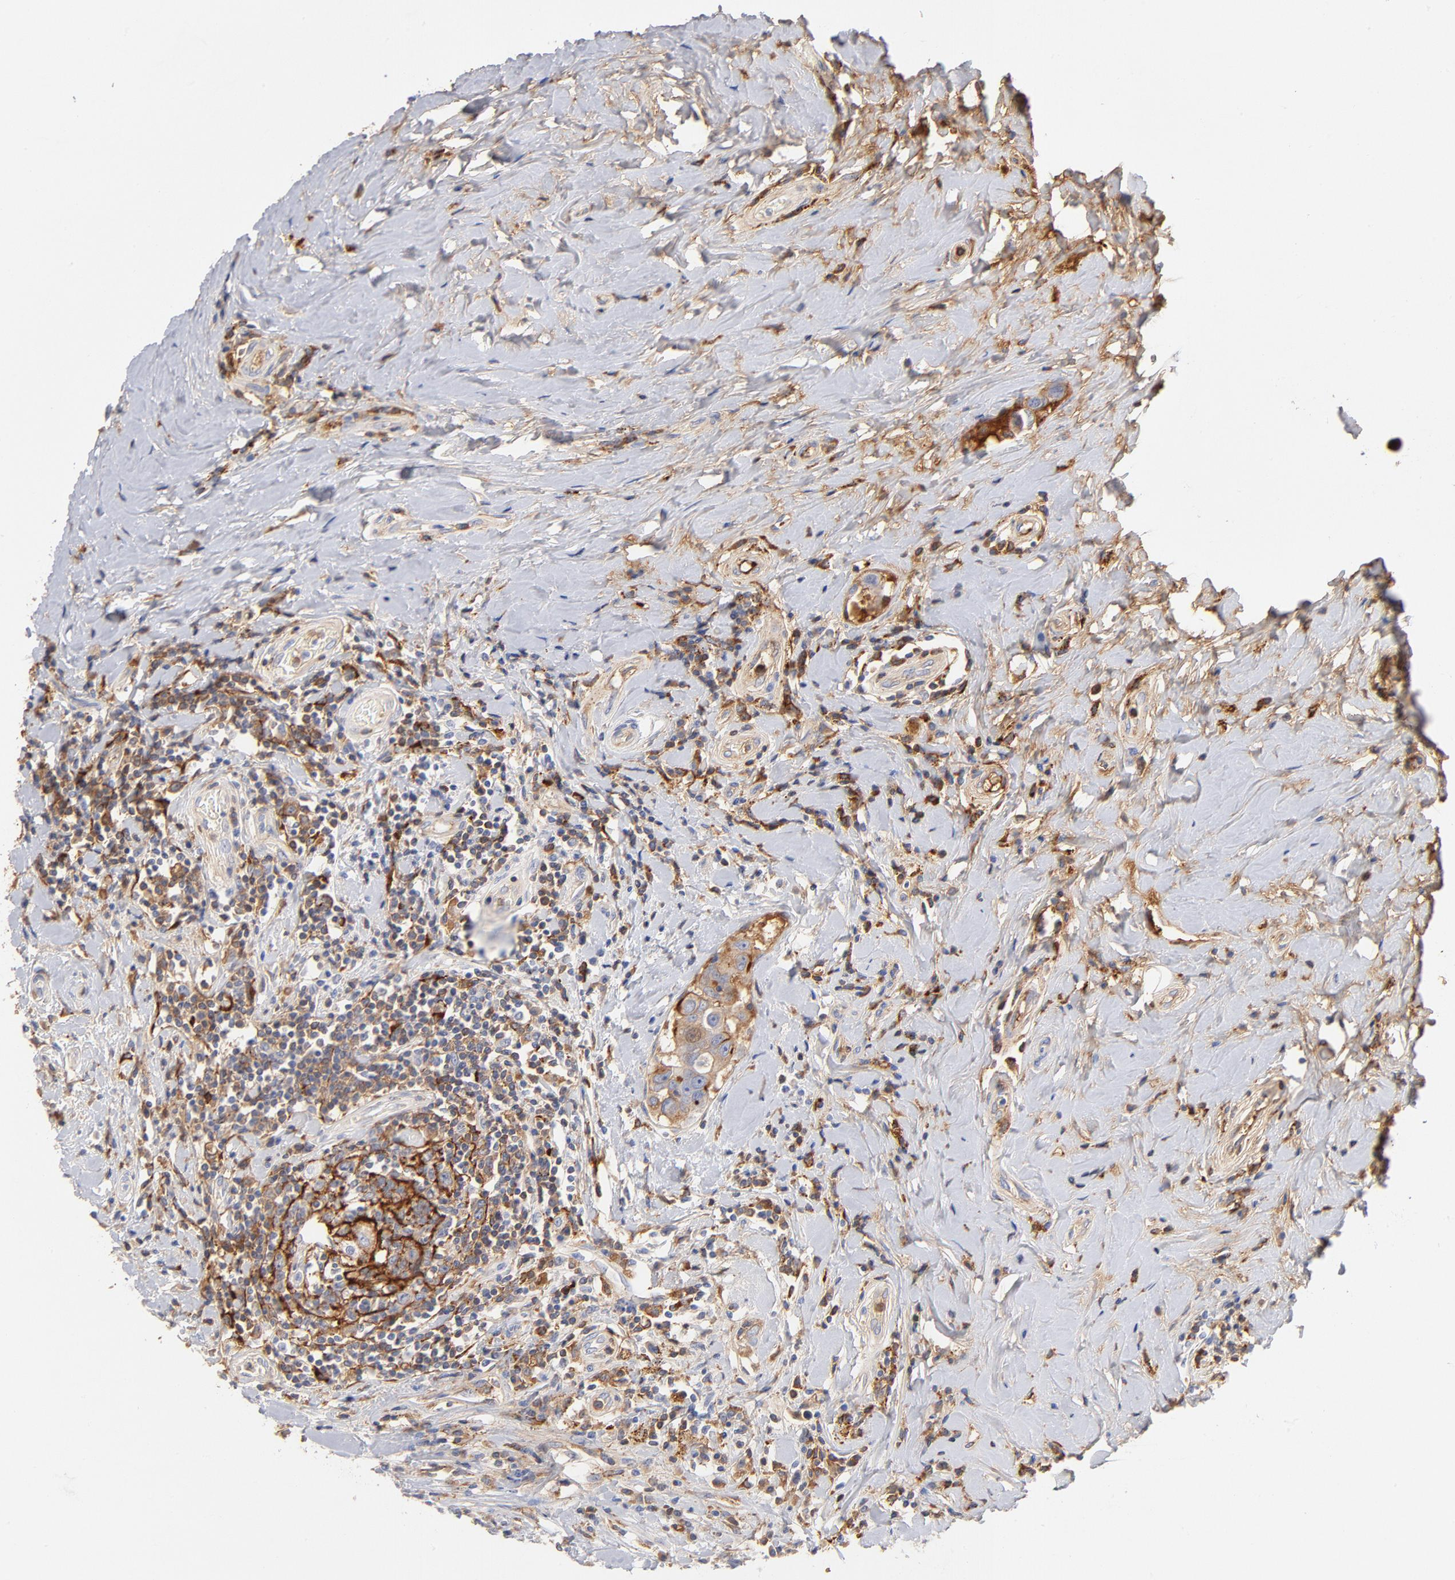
{"staining": {"intensity": "moderate", "quantity": "<25%", "location": "cytoplasmic/membranous"}, "tissue": "breast cancer", "cell_type": "Tumor cells", "image_type": "cancer", "snomed": [{"axis": "morphology", "description": "Duct carcinoma"}, {"axis": "topography", "description": "Breast"}], "caption": "A brown stain shows moderate cytoplasmic/membranous positivity of a protein in infiltrating ductal carcinoma (breast) tumor cells.", "gene": "C3", "patient": {"sex": "female", "age": 27}}